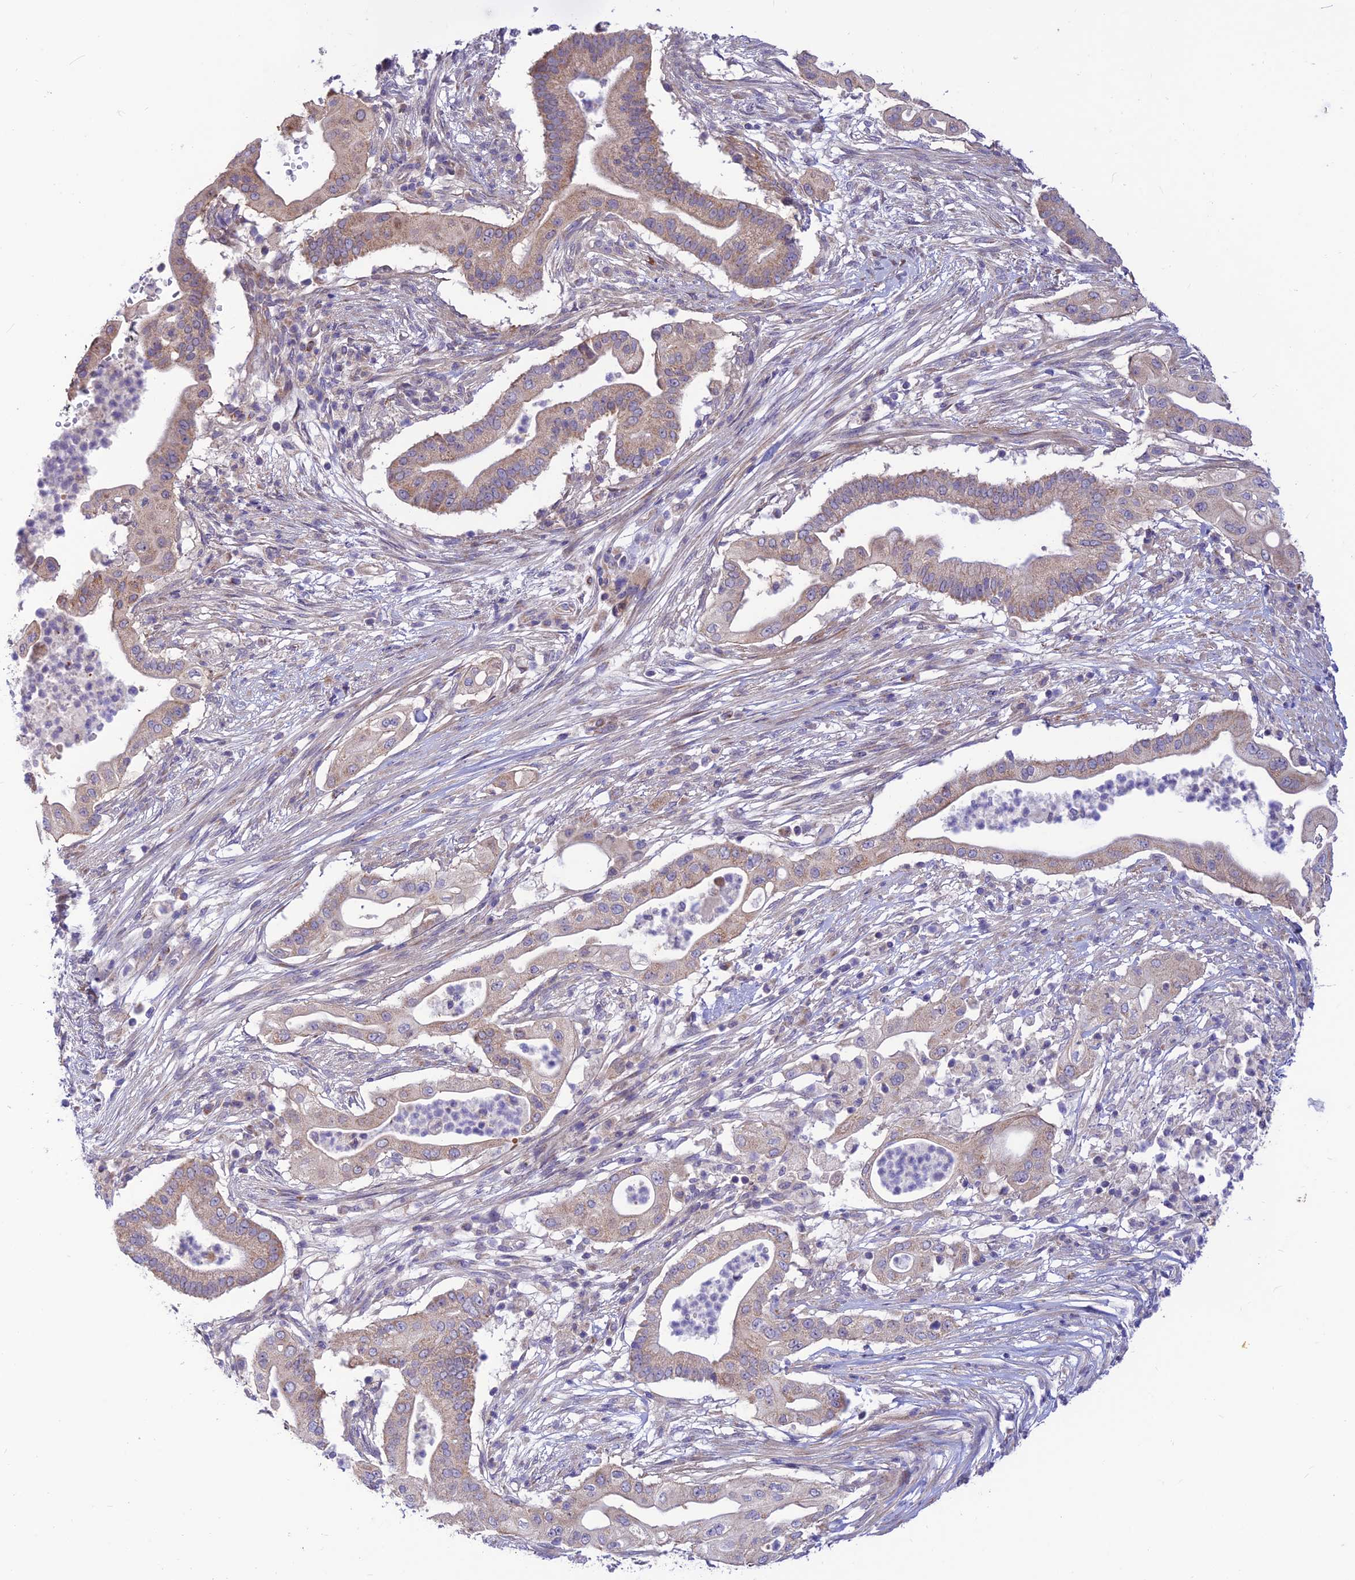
{"staining": {"intensity": "weak", "quantity": ">75%", "location": "cytoplasmic/membranous"}, "tissue": "pancreatic cancer", "cell_type": "Tumor cells", "image_type": "cancer", "snomed": [{"axis": "morphology", "description": "Adenocarcinoma, NOS"}, {"axis": "topography", "description": "Pancreas"}], "caption": "A photomicrograph of human pancreatic adenocarcinoma stained for a protein demonstrates weak cytoplasmic/membranous brown staining in tumor cells.", "gene": "FAM186B", "patient": {"sex": "male", "age": 68}}